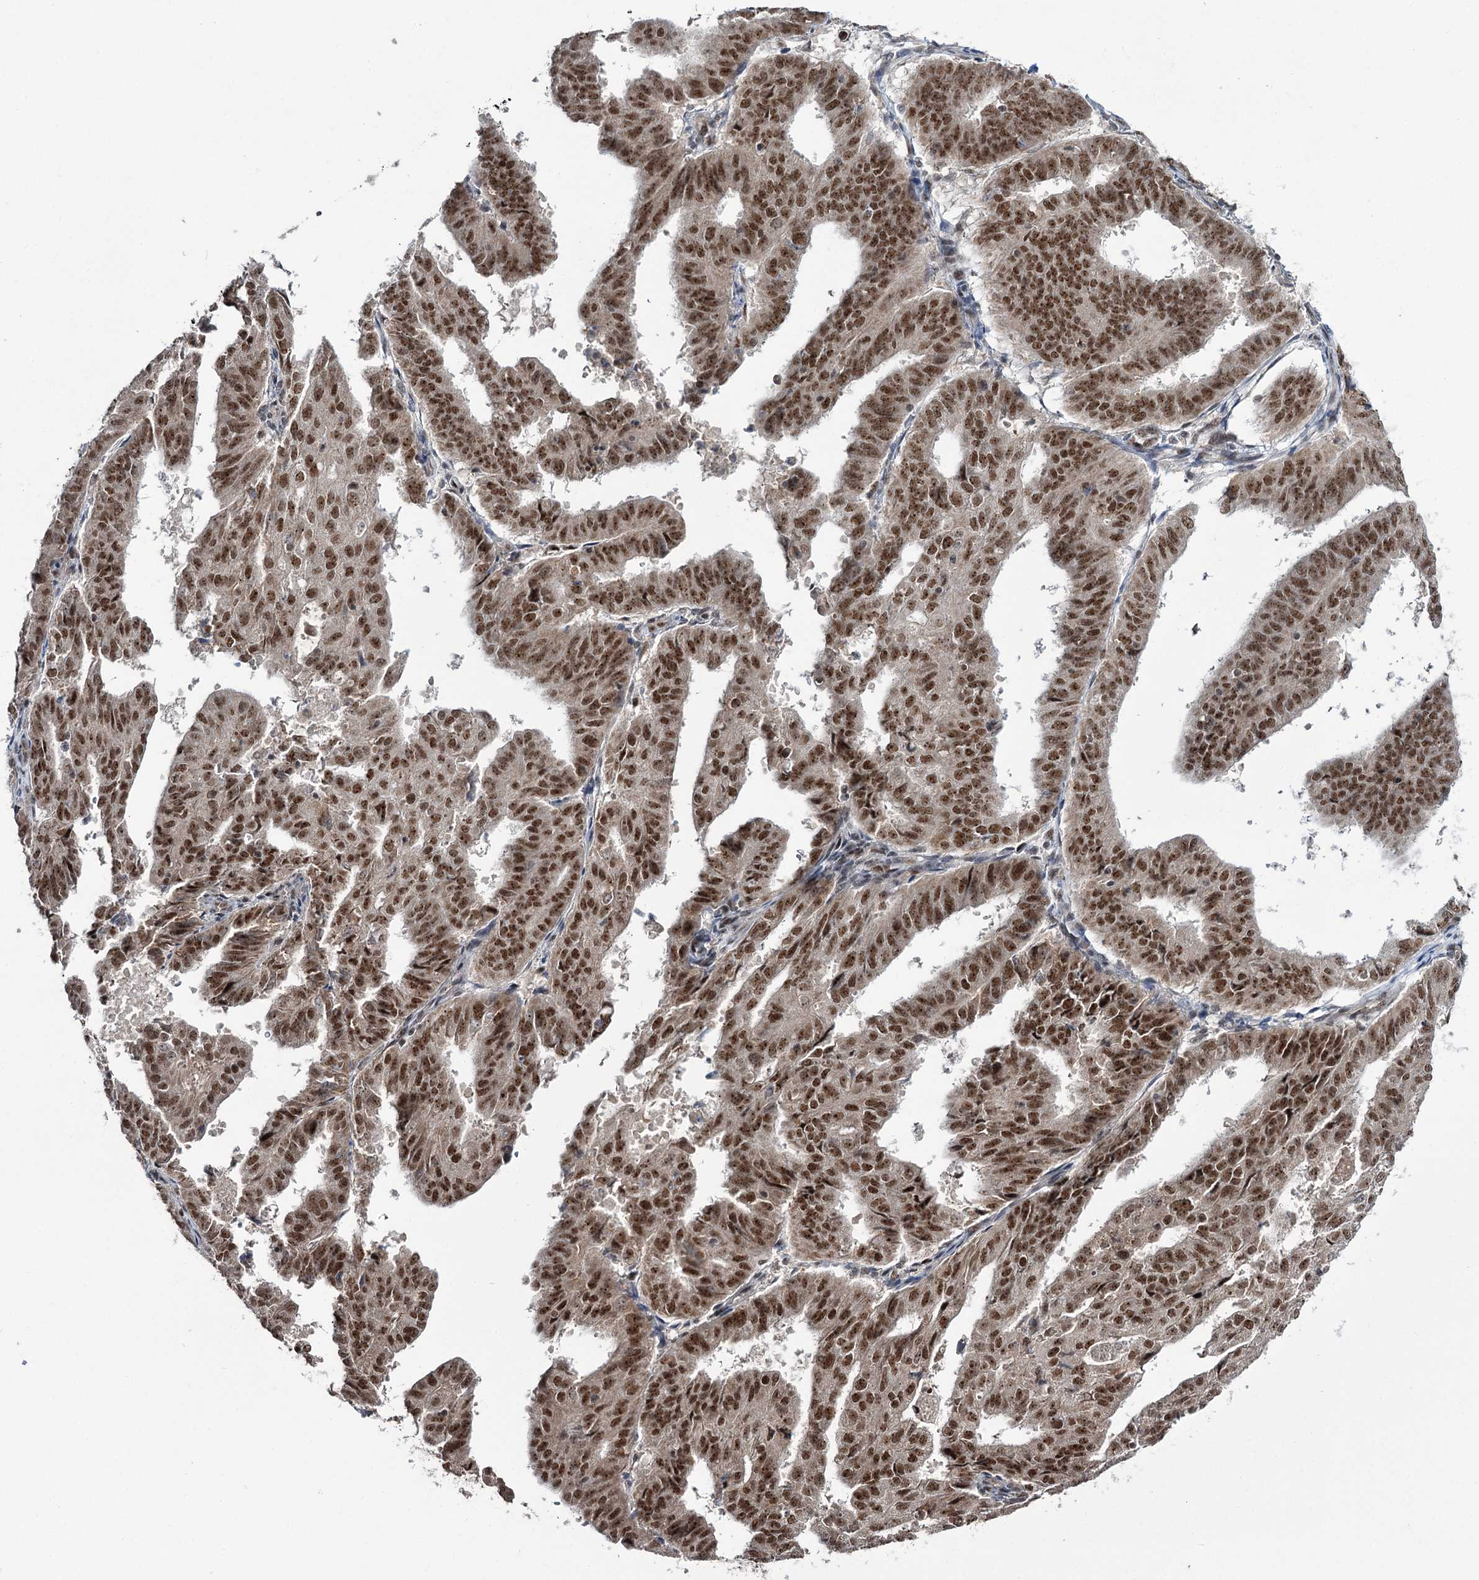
{"staining": {"intensity": "moderate", "quantity": ">75%", "location": "nuclear"}, "tissue": "endometrial cancer", "cell_type": "Tumor cells", "image_type": "cancer", "snomed": [{"axis": "morphology", "description": "Adenocarcinoma, NOS"}, {"axis": "topography", "description": "Uterus"}], "caption": "Immunohistochemistry (DAB (3,3'-diaminobenzidine)) staining of endometrial cancer (adenocarcinoma) shows moderate nuclear protein positivity in approximately >75% of tumor cells.", "gene": "ERCC3", "patient": {"sex": "female", "age": 77}}